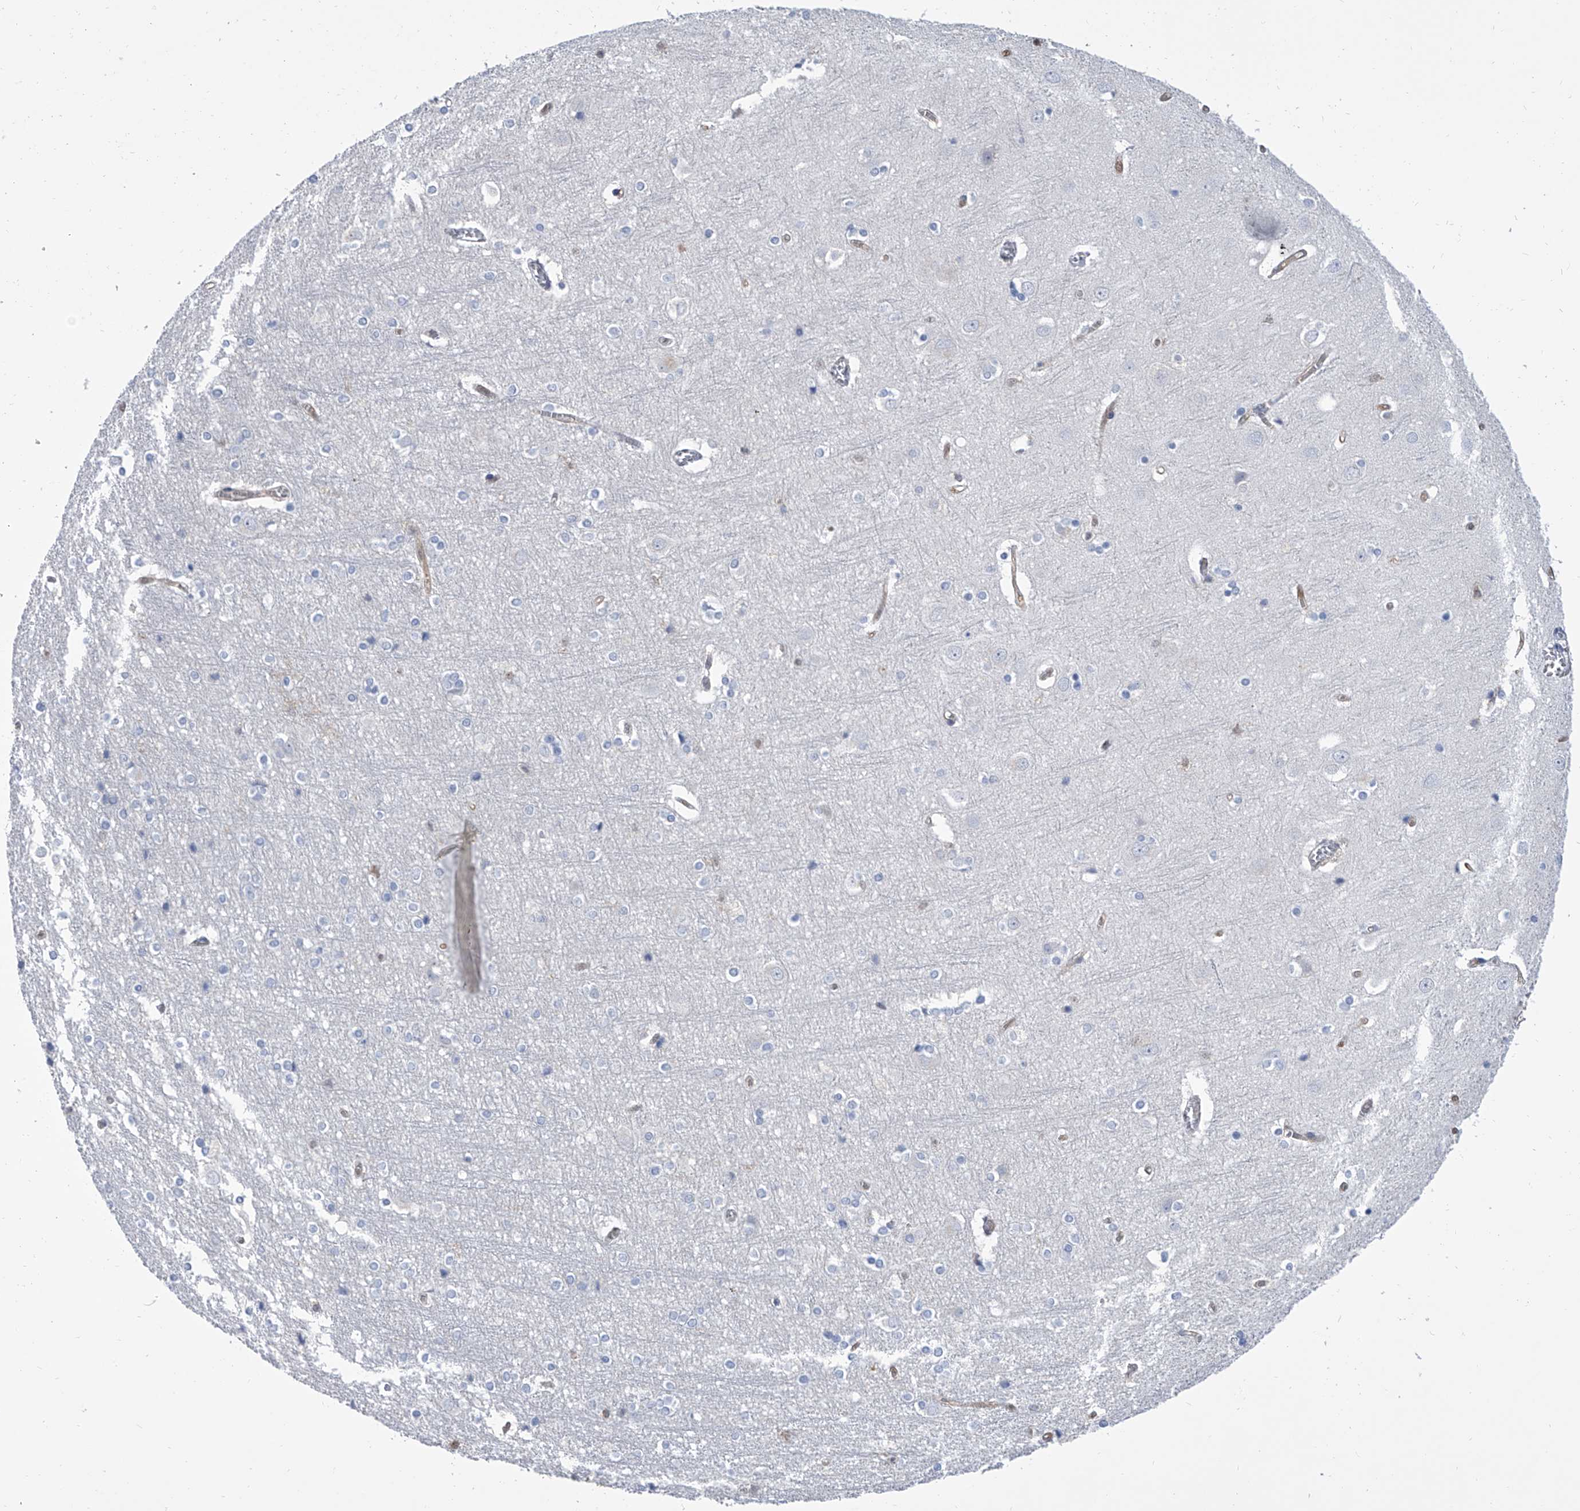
{"staining": {"intensity": "negative", "quantity": "none", "location": "none"}, "tissue": "cerebral cortex", "cell_type": "Endothelial cells", "image_type": "normal", "snomed": [{"axis": "morphology", "description": "Normal tissue, NOS"}, {"axis": "topography", "description": "Cerebral cortex"}], "caption": "Endothelial cells are negative for protein expression in benign human cerebral cortex. The staining is performed using DAB brown chromogen with nuclei counter-stained in using hematoxylin.", "gene": "SERPINB9", "patient": {"sex": "male", "age": 54}}